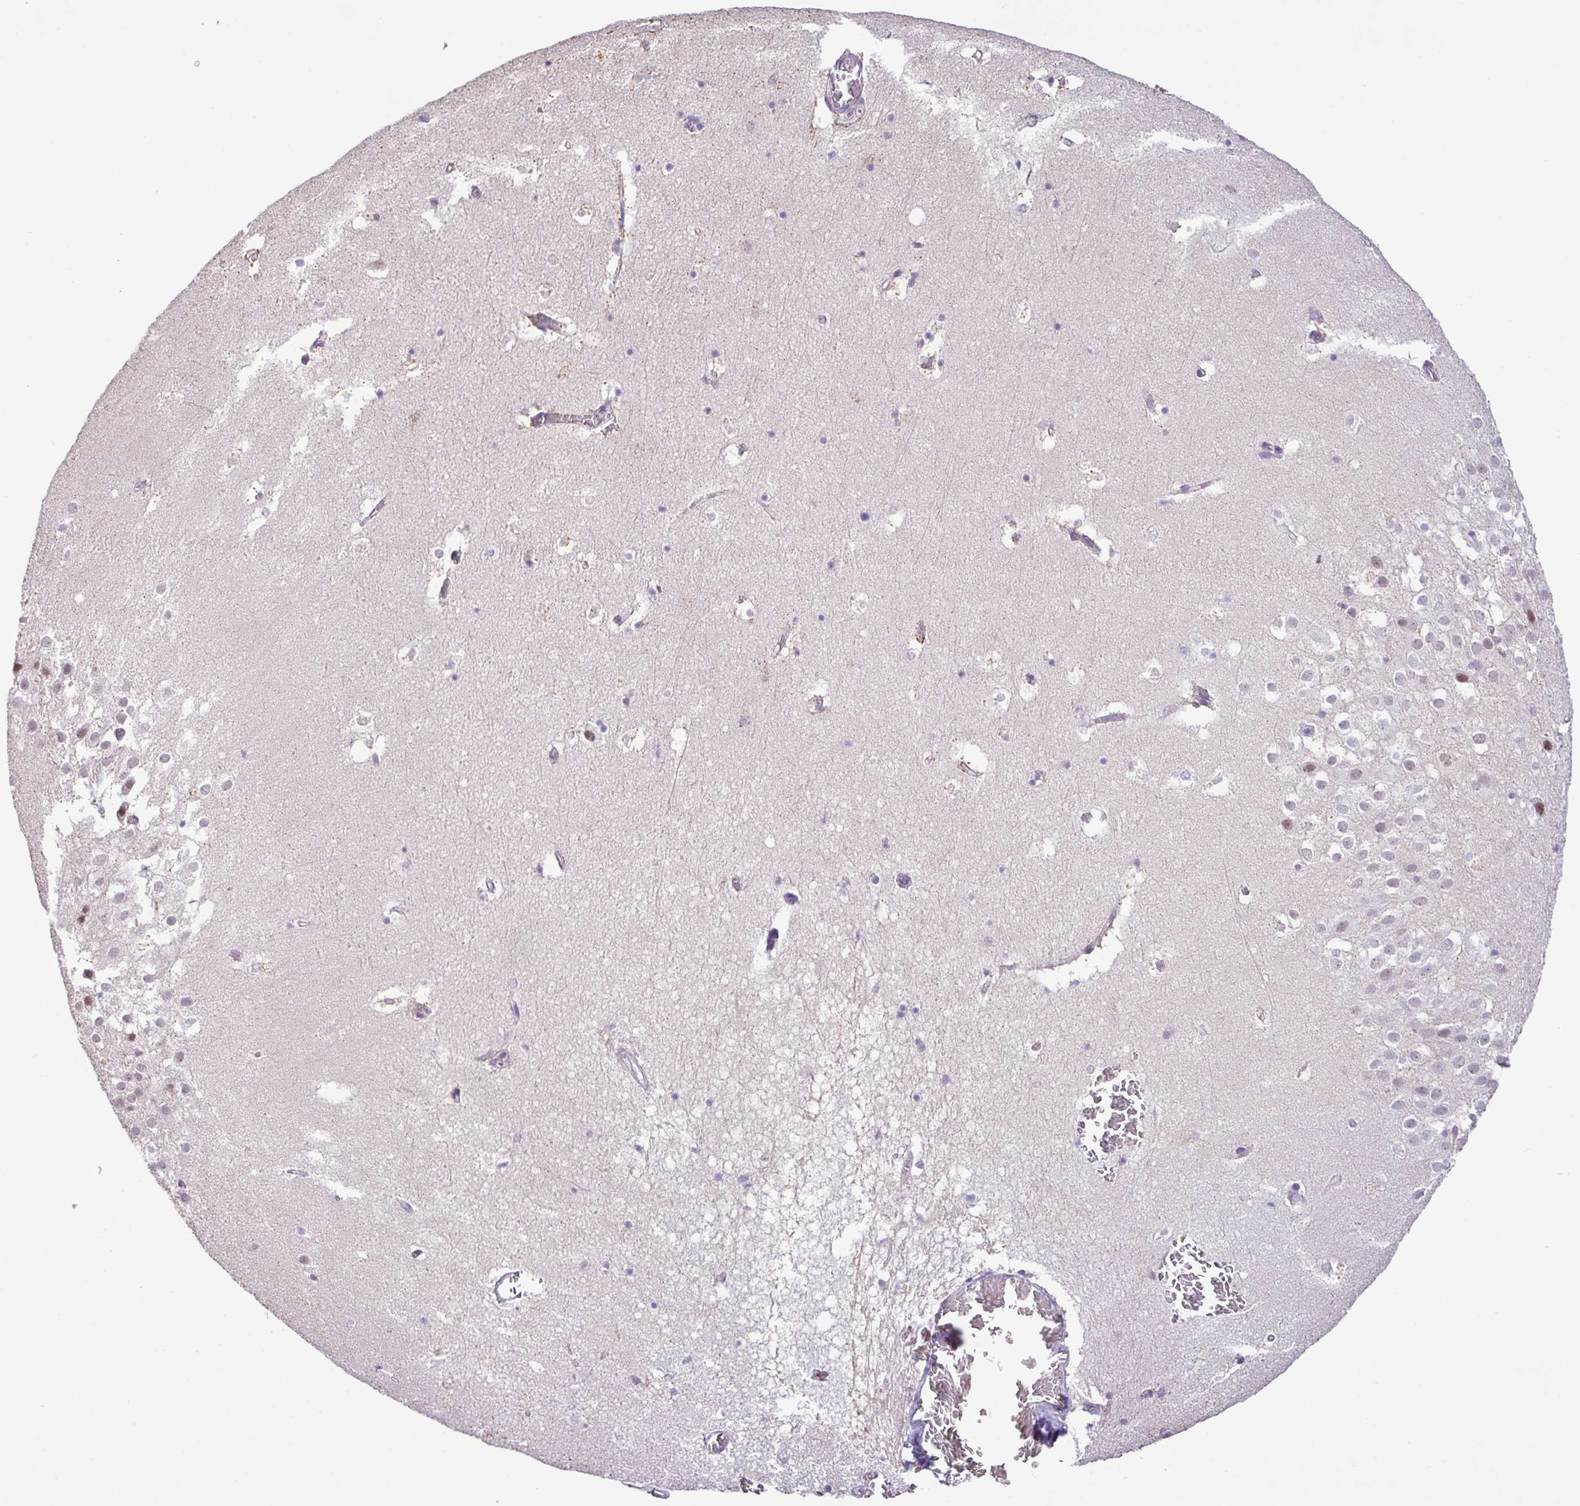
{"staining": {"intensity": "negative", "quantity": "none", "location": "none"}, "tissue": "hippocampus", "cell_type": "Glial cells", "image_type": "normal", "snomed": [{"axis": "morphology", "description": "Normal tissue, NOS"}, {"axis": "topography", "description": "Hippocampus"}], "caption": "This is an immunohistochemistry (IHC) histopathology image of normal hippocampus. There is no expression in glial cells.", "gene": "YLPM1", "patient": {"sex": "female", "age": 52}}